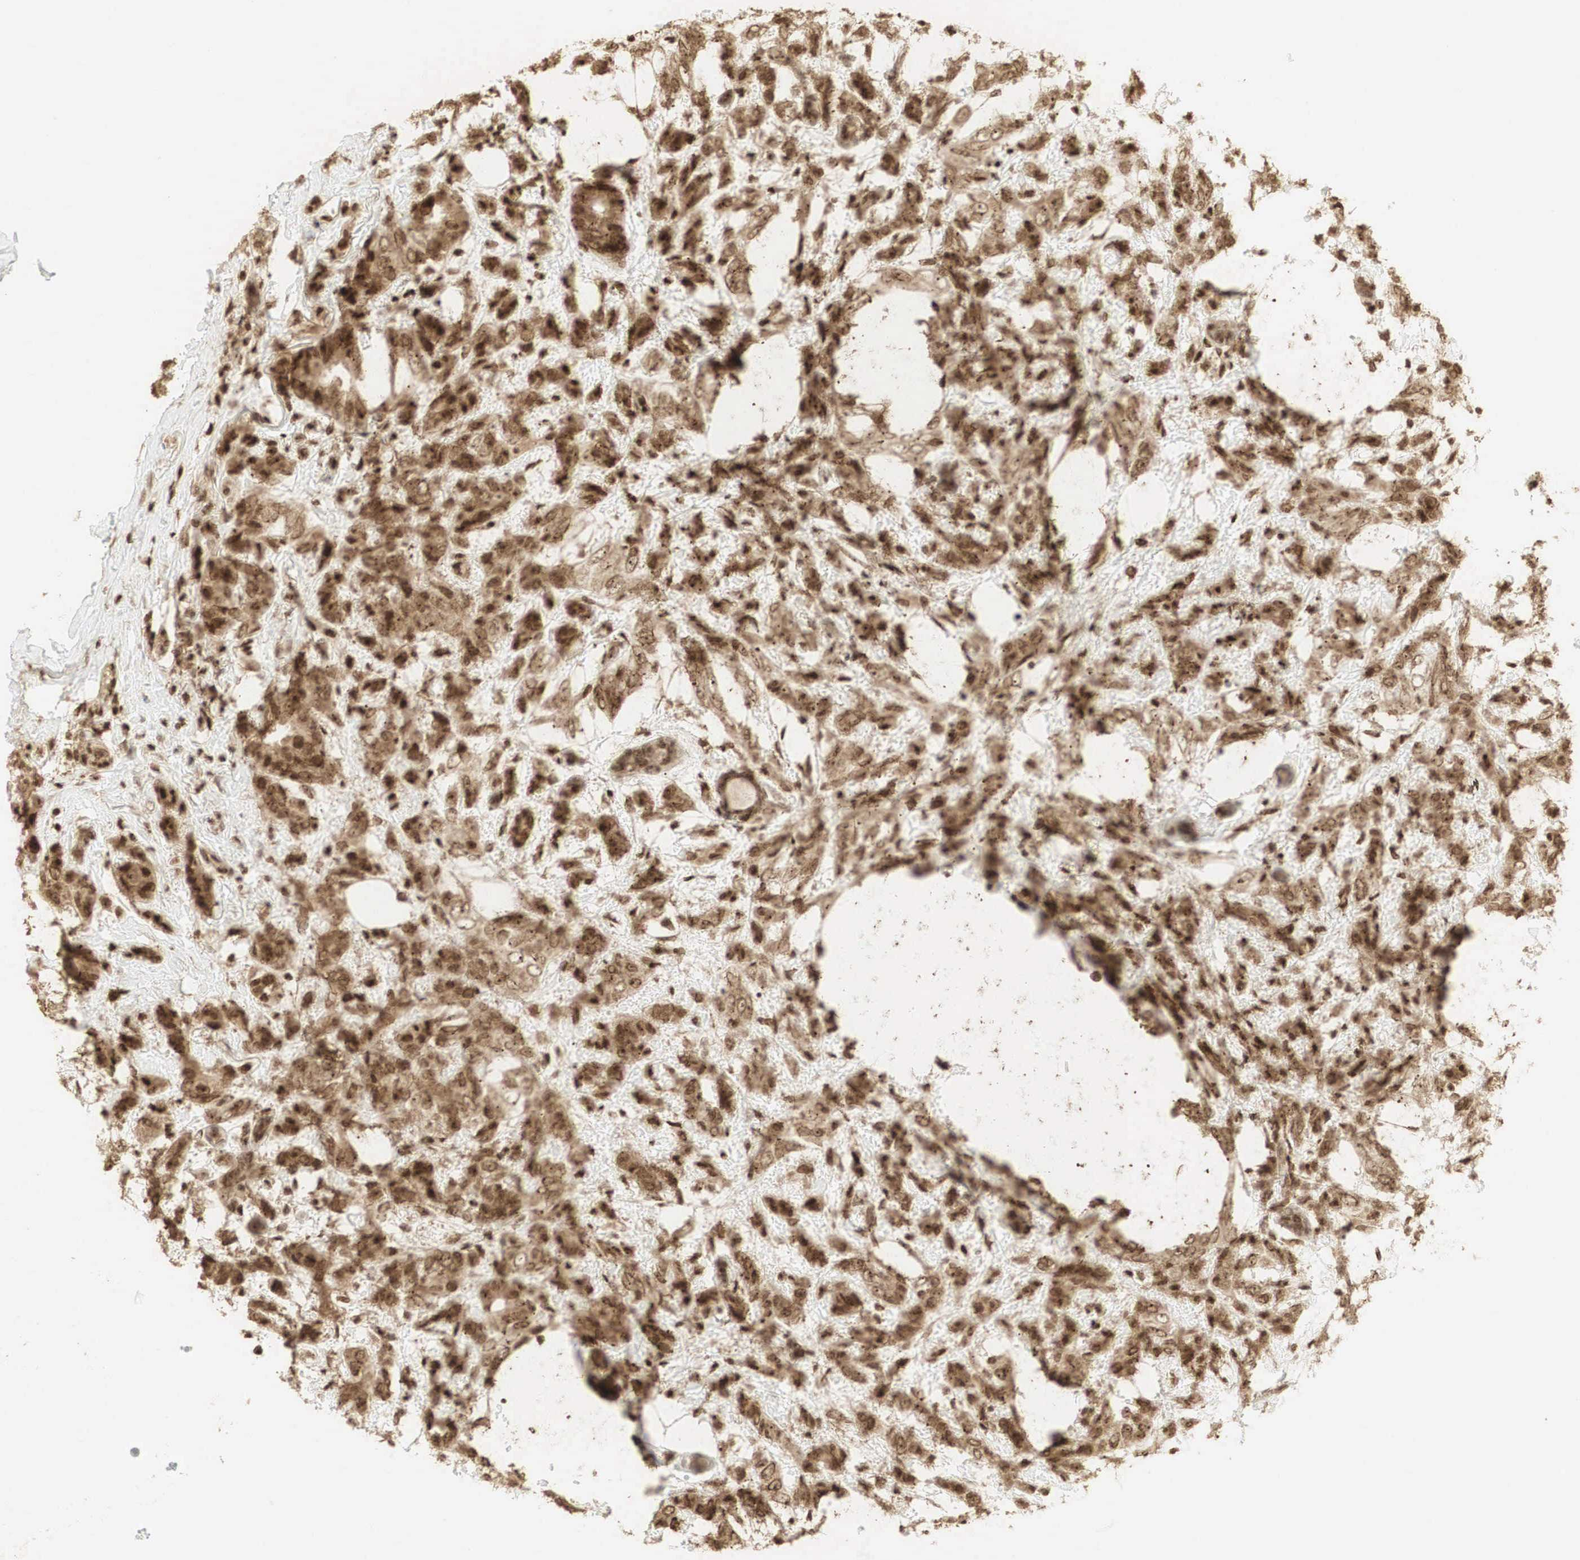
{"staining": {"intensity": "strong", "quantity": ">75%", "location": "cytoplasmic/membranous,nuclear"}, "tissue": "breast cancer", "cell_type": "Tumor cells", "image_type": "cancer", "snomed": [{"axis": "morphology", "description": "Duct carcinoma"}, {"axis": "topography", "description": "Breast"}], "caption": "Protein analysis of infiltrating ductal carcinoma (breast) tissue exhibits strong cytoplasmic/membranous and nuclear positivity in approximately >75% of tumor cells.", "gene": "RNF113A", "patient": {"sex": "female", "age": 53}}